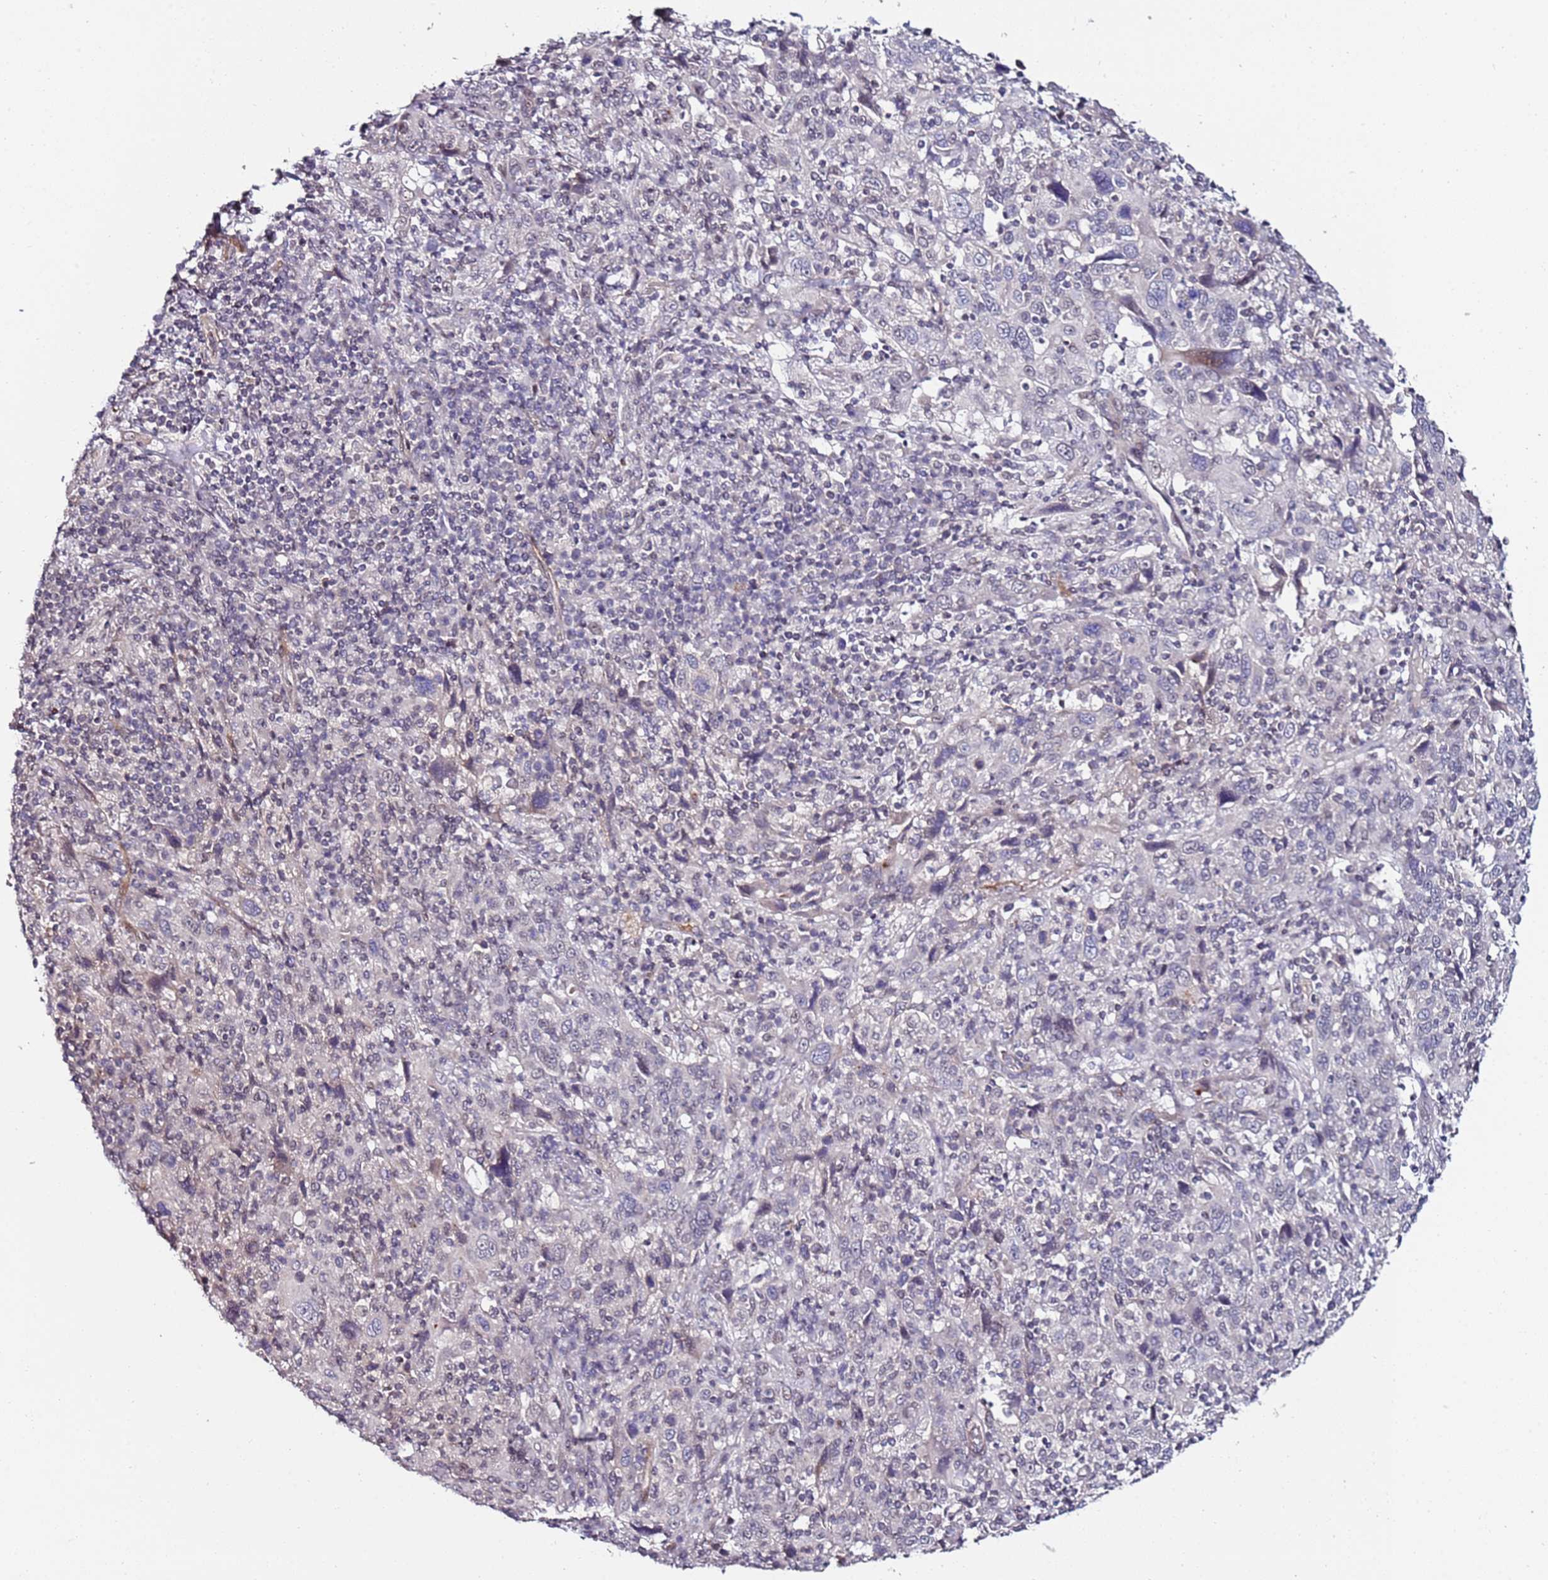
{"staining": {"intensity": "negative", "quantity": "none", "location": "none"}, "tissue": "cervical cancer", "cell_type": "Tumor cells", "image_type": "cancer", "snomed": [{"axis": "morphology", "description": "Squamous cell carcinoma, NOS"}, {"axis": "topography", "description": "Cervix"}], "caption": "Immunohistochemistry histopathology image of neoplastic tissue: cervical cancer (squamous cell carcinoma) stained with DAB (3,3'-diaminobenzidine) reveals no significant protein positivity in tumor cells. Brightfield microscopy of immunohistochemistry (IHC) stained with DAB (3,3'-diaminobenzidine) (brown) and hematoxylin (blue), captured at high magnification.", "gene": "DUSP28", "patient": {"sex": "female", "age": 46}}